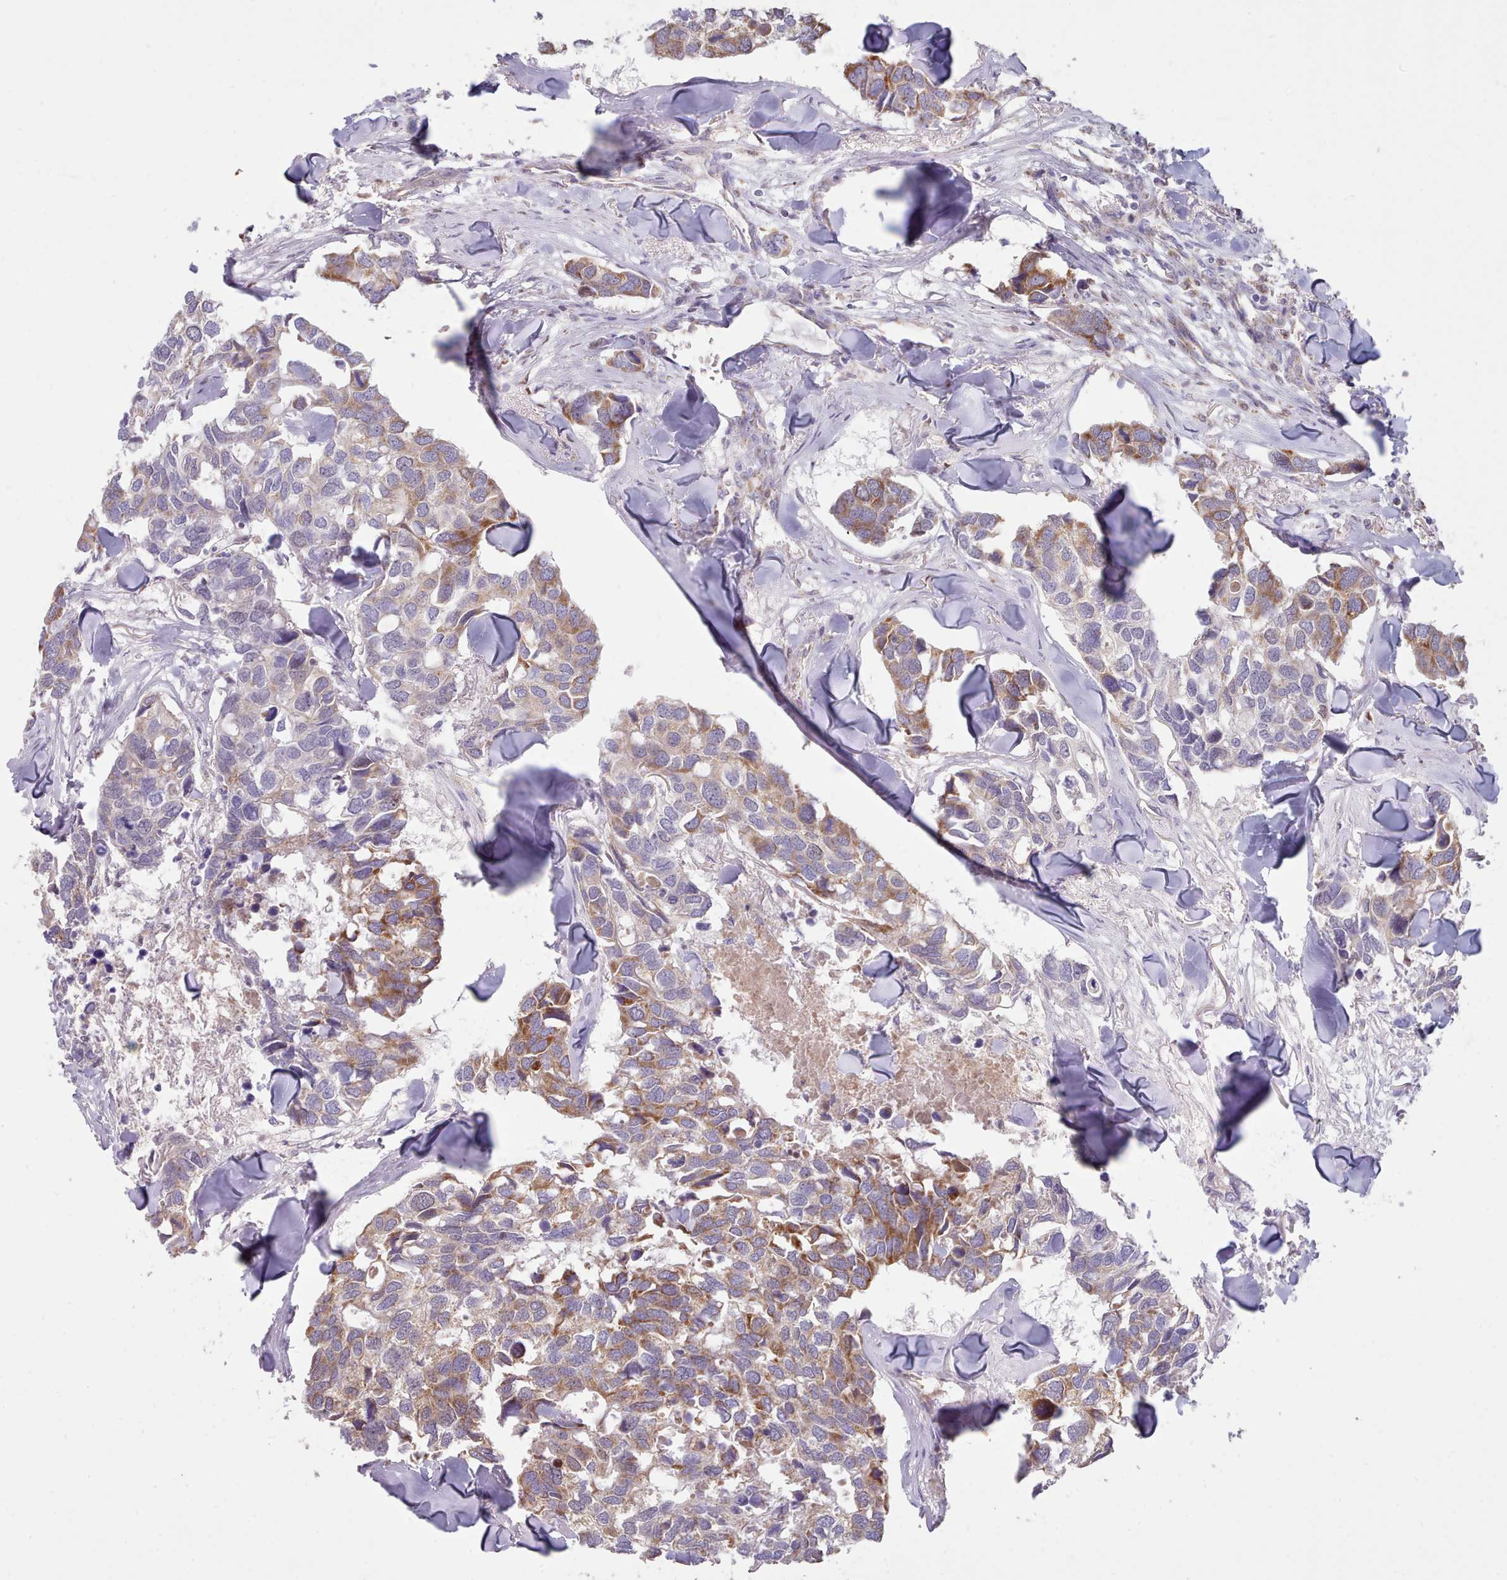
{"staining": {"intensity": "moderate", "quantity": "25%-75%", "location": "cytoplasmic/membranous"}, "tissue": "breast cancer", "cell_type": "Tumor cells", "image_type": "cancer", "snomed": [{"axis": "morphology", "description": "Duct carcinoma"}, {"axis": "topography", "description": "Breast"}], "caption": "Breast cancer stained for a protein exhibits moderate cytoplasmic/membranous positivity in tumor cells.", "gene": "HSDL2", "patient": {"sex": "female", "age": 83}}